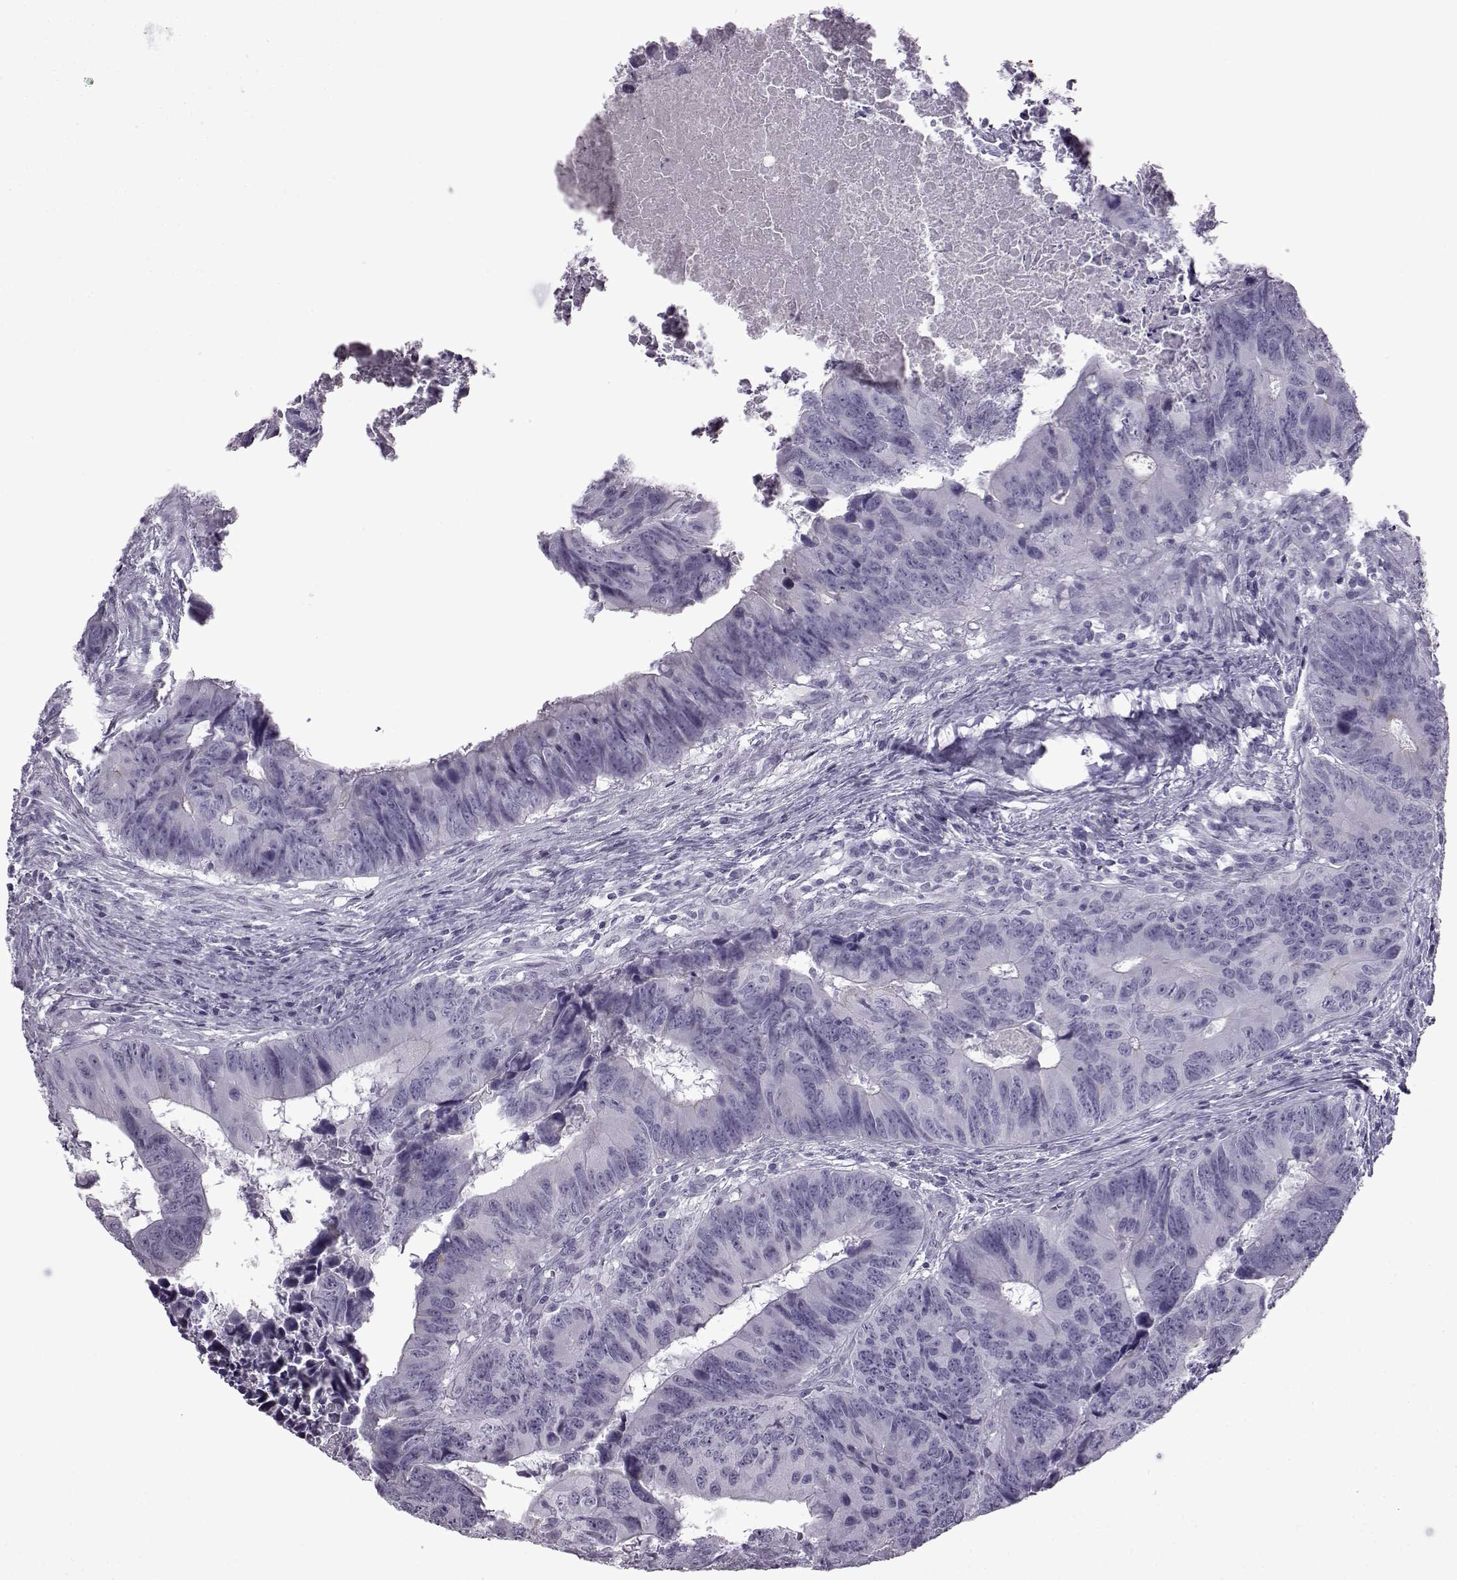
{"staining": {"intensity": "negative", "quantity": "none", "location": "none"}, "tissue": "colorectal cancer", "cell_type": "Tumor cells", "image_type": "cancer", "snomed": [{"axis": "morphology", "description": "Adenocarcinoma, NOS"}, {"axis": "topography", "description": "Colon"}], "caption": "IHC of human adenocarcinoma (colorectal) displays no expression in tumor cells.", "gene": "SLC28A2", "patient": {"sex": "female", "age": 82}}